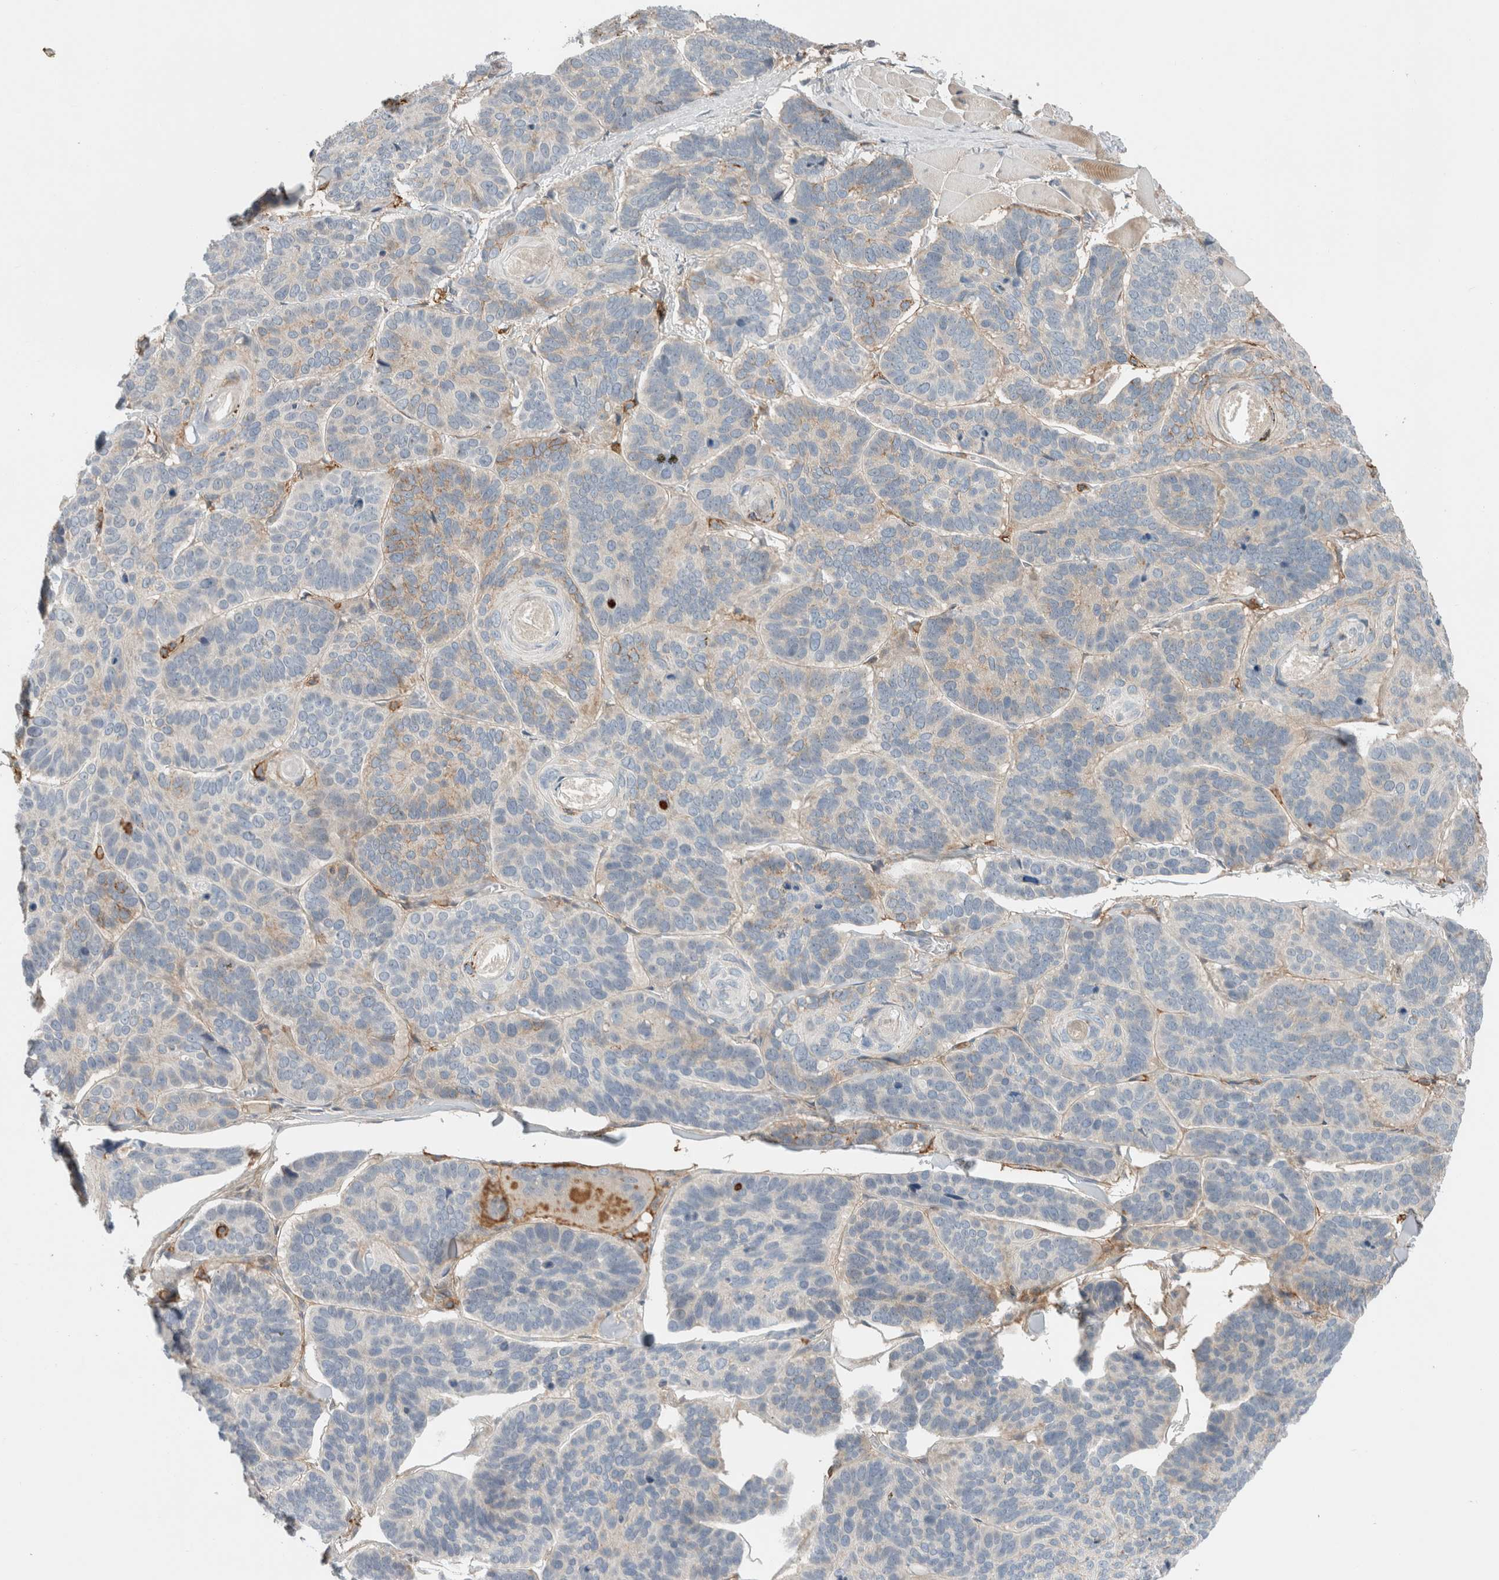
{"staining": {"intensity": "negative", "quantity": "none", "location": "none"}, "tissue": "skin cancer", "cell_type": "Tumor cells", "image_type": "cancer", "snomed": [{"axis": "morphology", "description": "Basal cell carcinoma"}, {"axis": "topography", "description": "Skin"}], "caption": "DAB immunohistochemical staining of human skin cancer reveals no significant expression in tumor cells.", "gene": "ERCC6L2", "patient": {"sex": "male", "age": 62}}